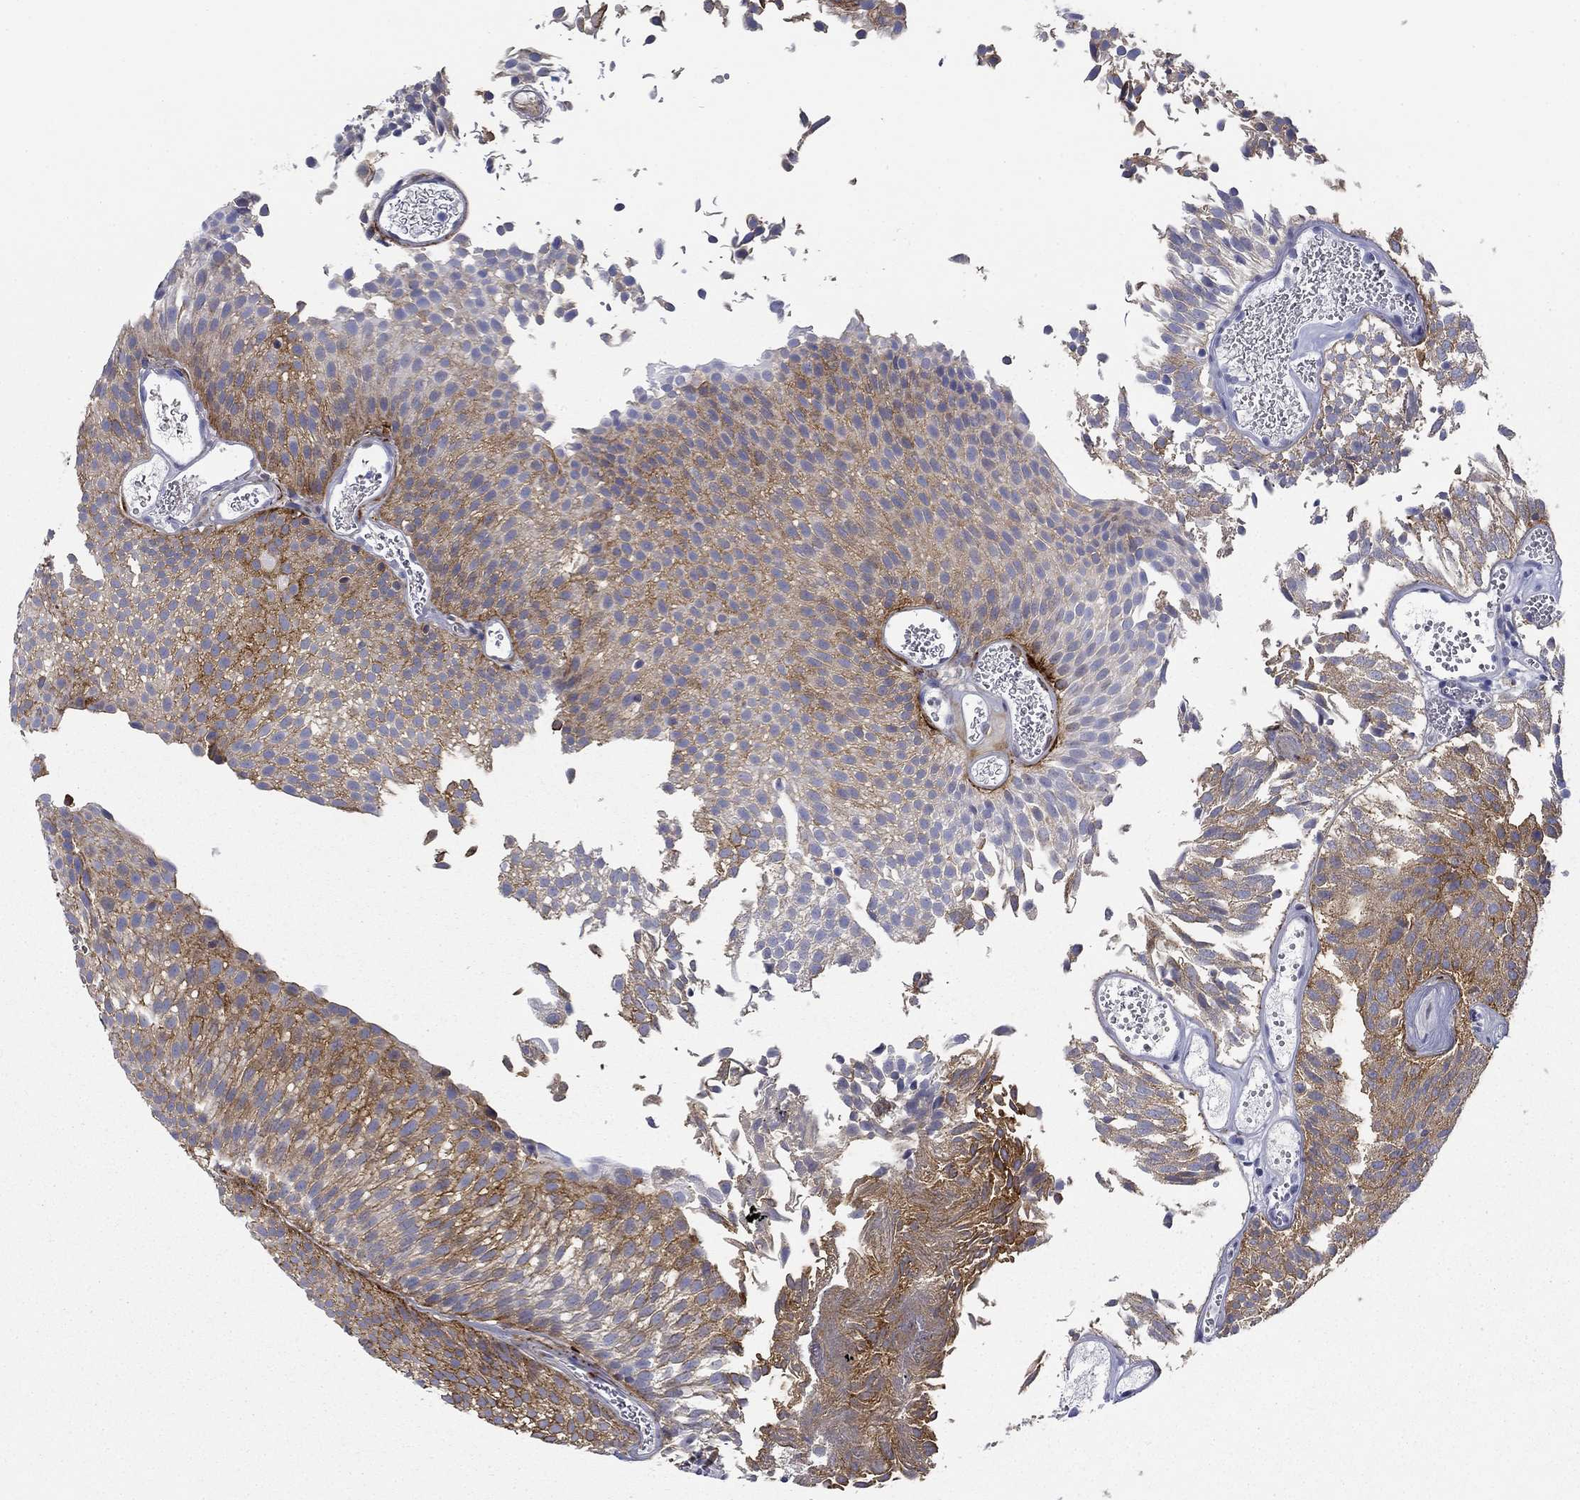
{"staining": {"intensity": "strong", "quantity": "25%-75%", "location": "cytoplasmic/membranous"}, "tissue": "urothelial cancer", "cell_type": "Tumor cells", "image_type": "cancer", "snomed": [{"axis": "morphology", "description": "Urothelial carcinoma, Low grade"}, {"axis": "topography", "description": "Urinary bladder"}], "caption": "IHC (DAB) staining of low-grade urothelial carcinoma exhibits strong cytoplasmic/membranous protein expression in approximately 25%-75% of tumor cells.", "gene": "GPC1", "patient": {"sex": "male", "age": 52}}